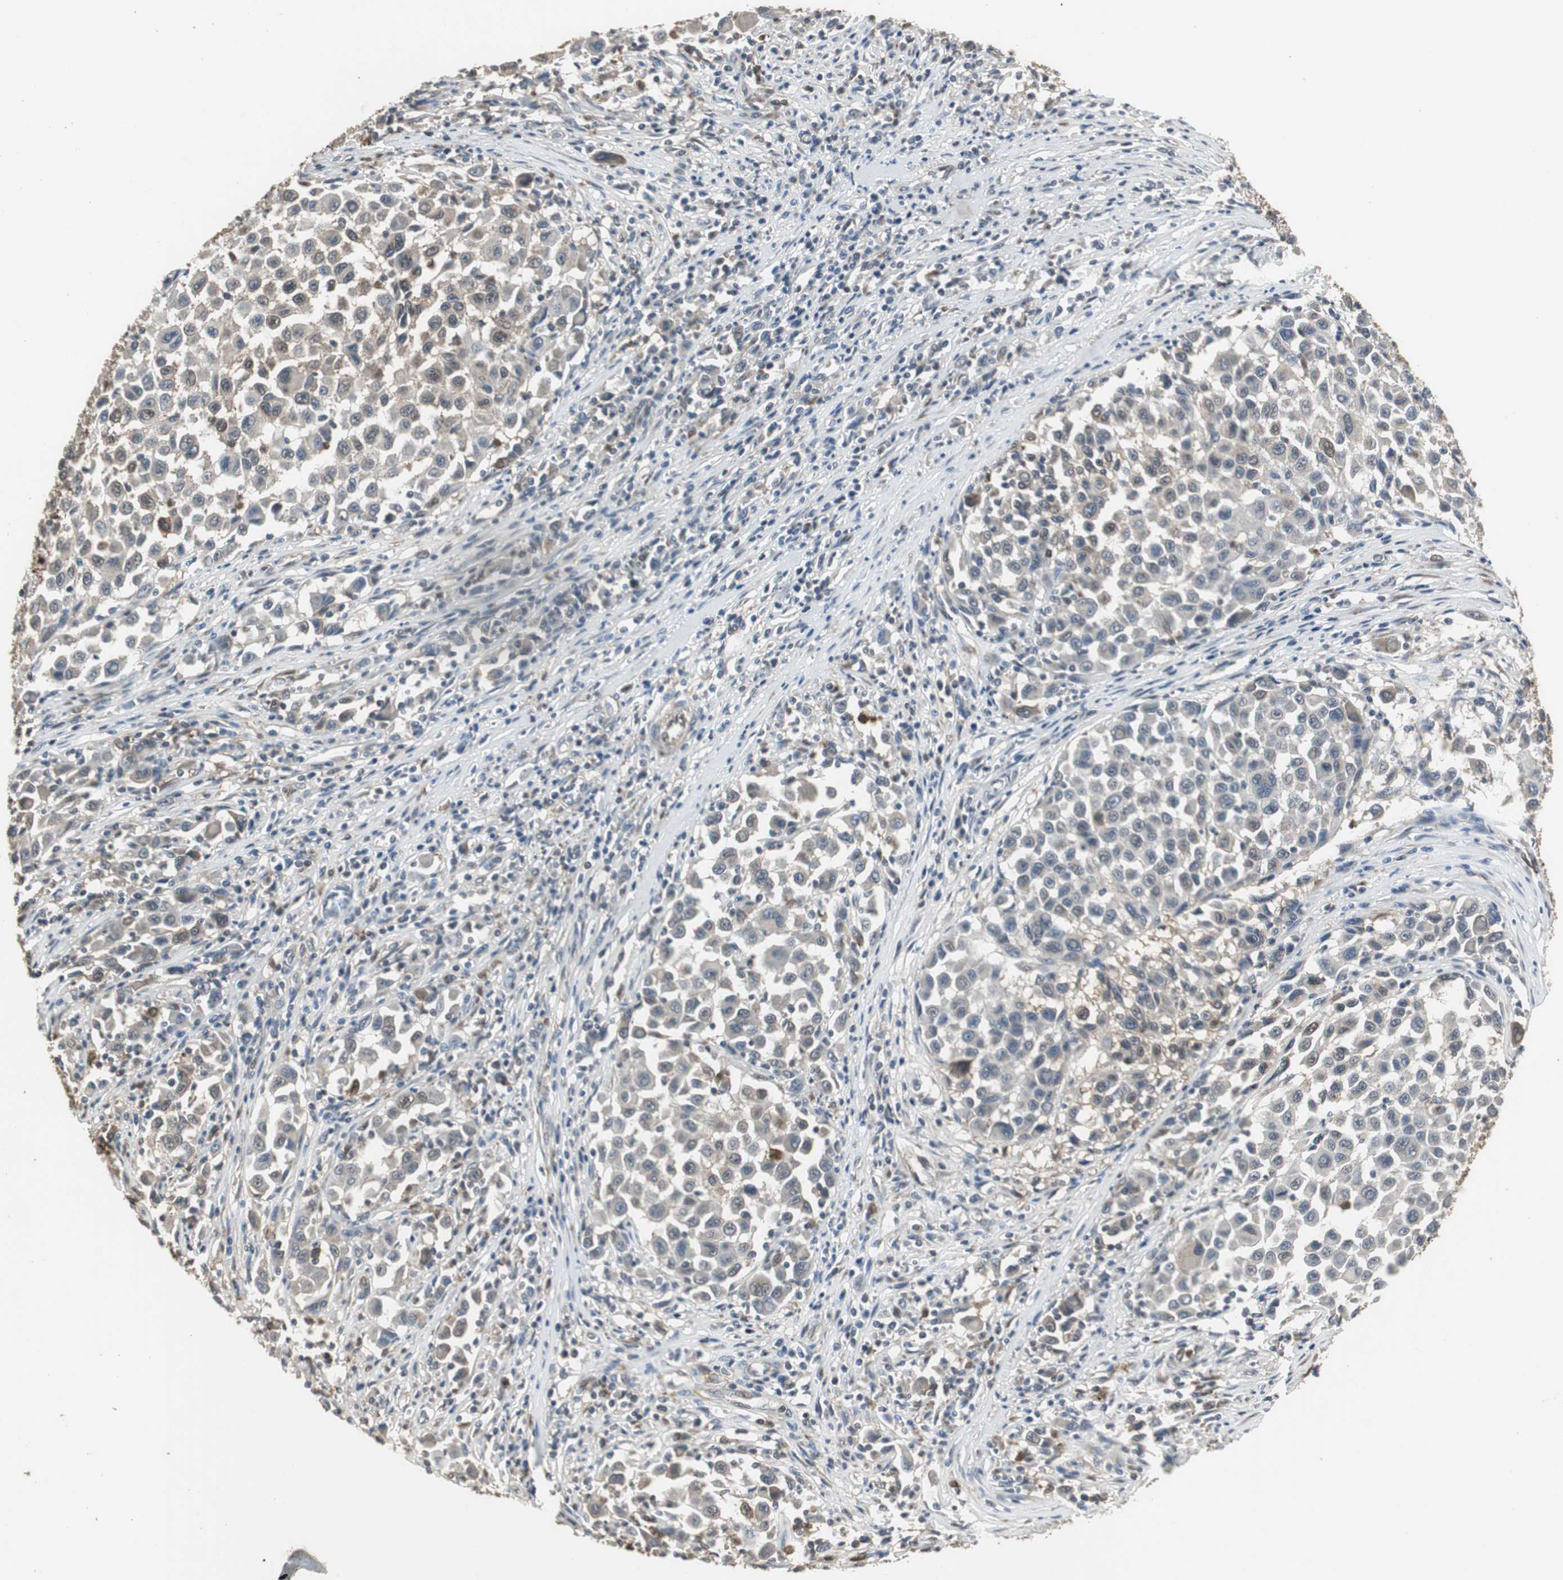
{"staining": {"intensity": "weak", "quantity": "<25%", "location": "cytoplasmic/membranous"}, "tissue": "melanoma", "cell_type": "Tumor cells", "image_type": "cancer", "snomed": [{"axis": "morphology", "description": "Malignant melanoma, Metastatic site"}, {"axis": "topography", "description": "Lymph node"}], "caption": "This is an immunohistochemistry (IHC) image of human melanoma. There is no positivity in tumor cells.", "gene": "JTB", "patient": {"sex": "male", "age": 61}}